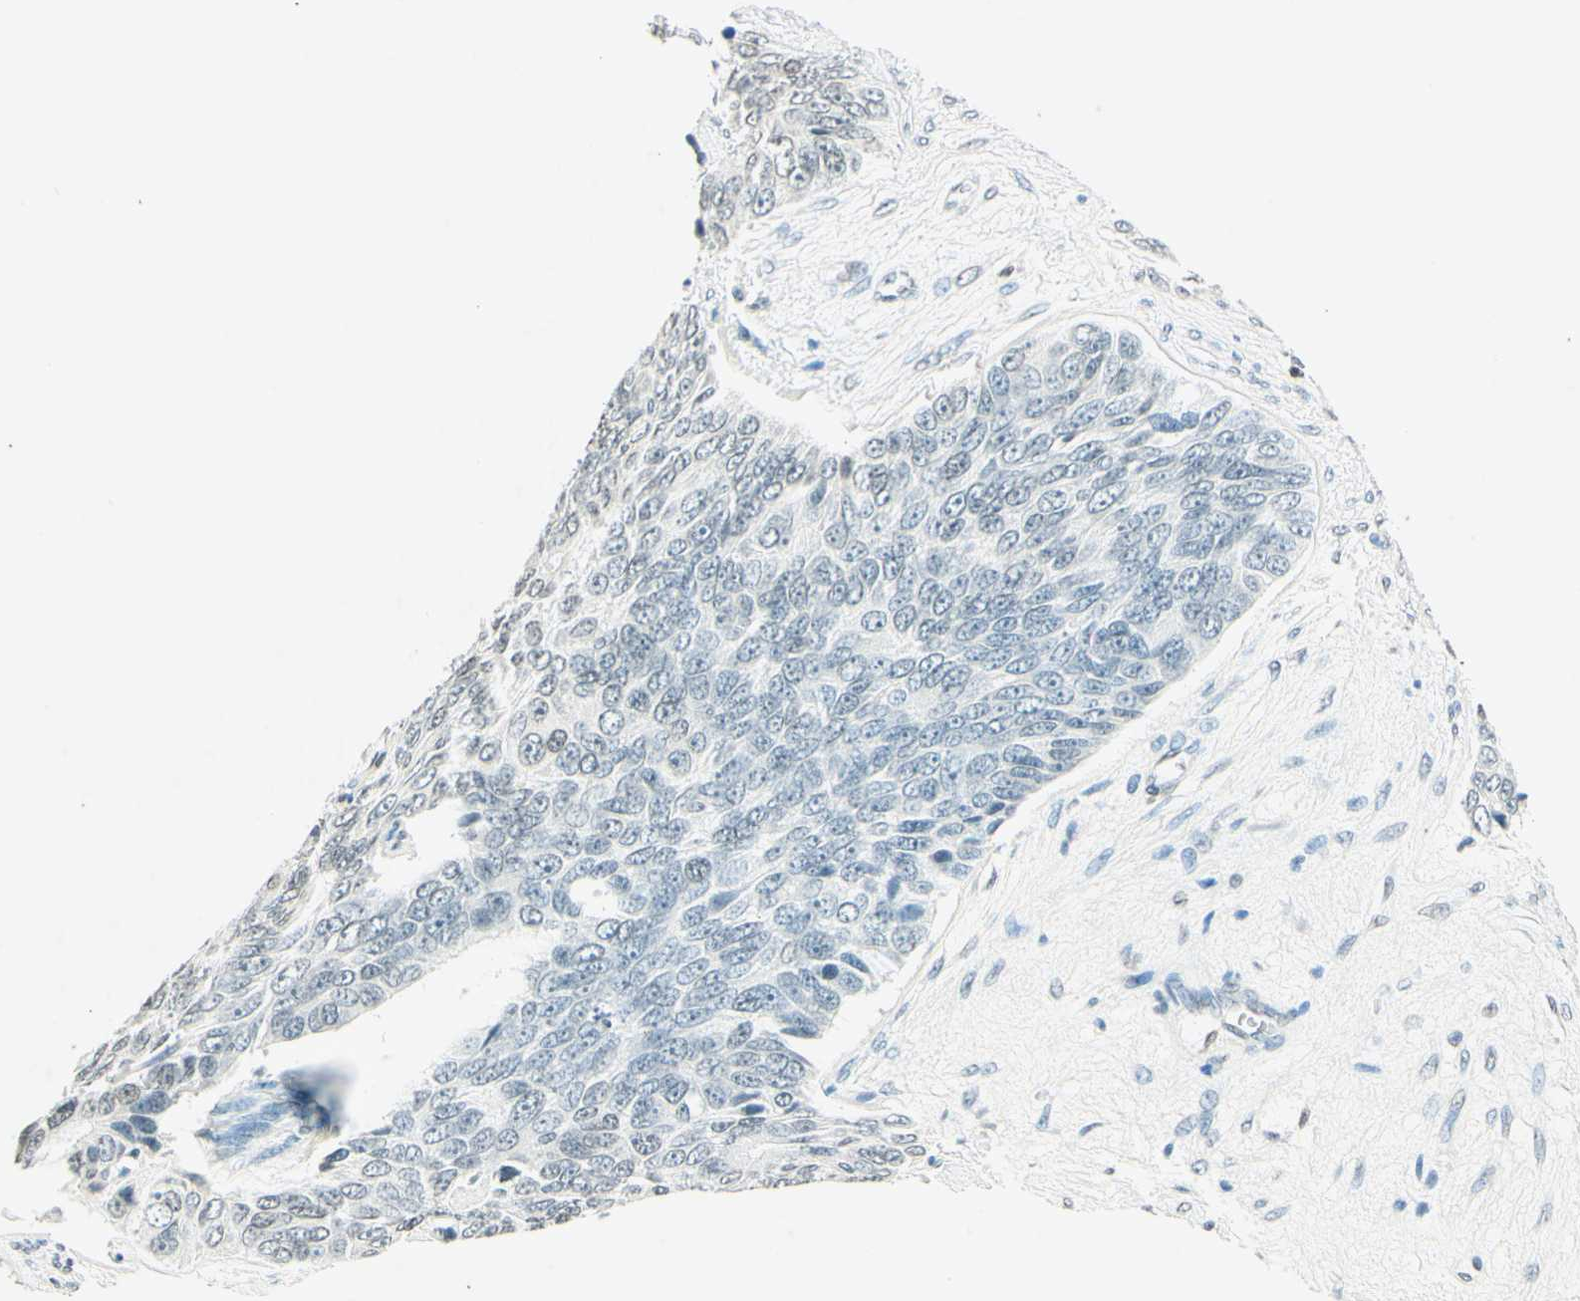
{"staining": {"intensity": "weak", "quantity": "25%-75%", "location": "nuclear"}, "tissue": "ovarian cancer", "cell_type": "Tumor cells", "image_type": "cancer", "snomed": [{"axis": "morphology", "description": "Carcinoma, endometroid"}, {"axis": "topography", "description": "Ovary"}], "caption": "High-power microscopy captured an IHC image of ovarian cancer (endometroid carcinoma), revealing weak nuclear positivity in about 25%-75% of tumor cells.", "gene": "MSH2", "patient": {"sex": "female", "age": 51}}